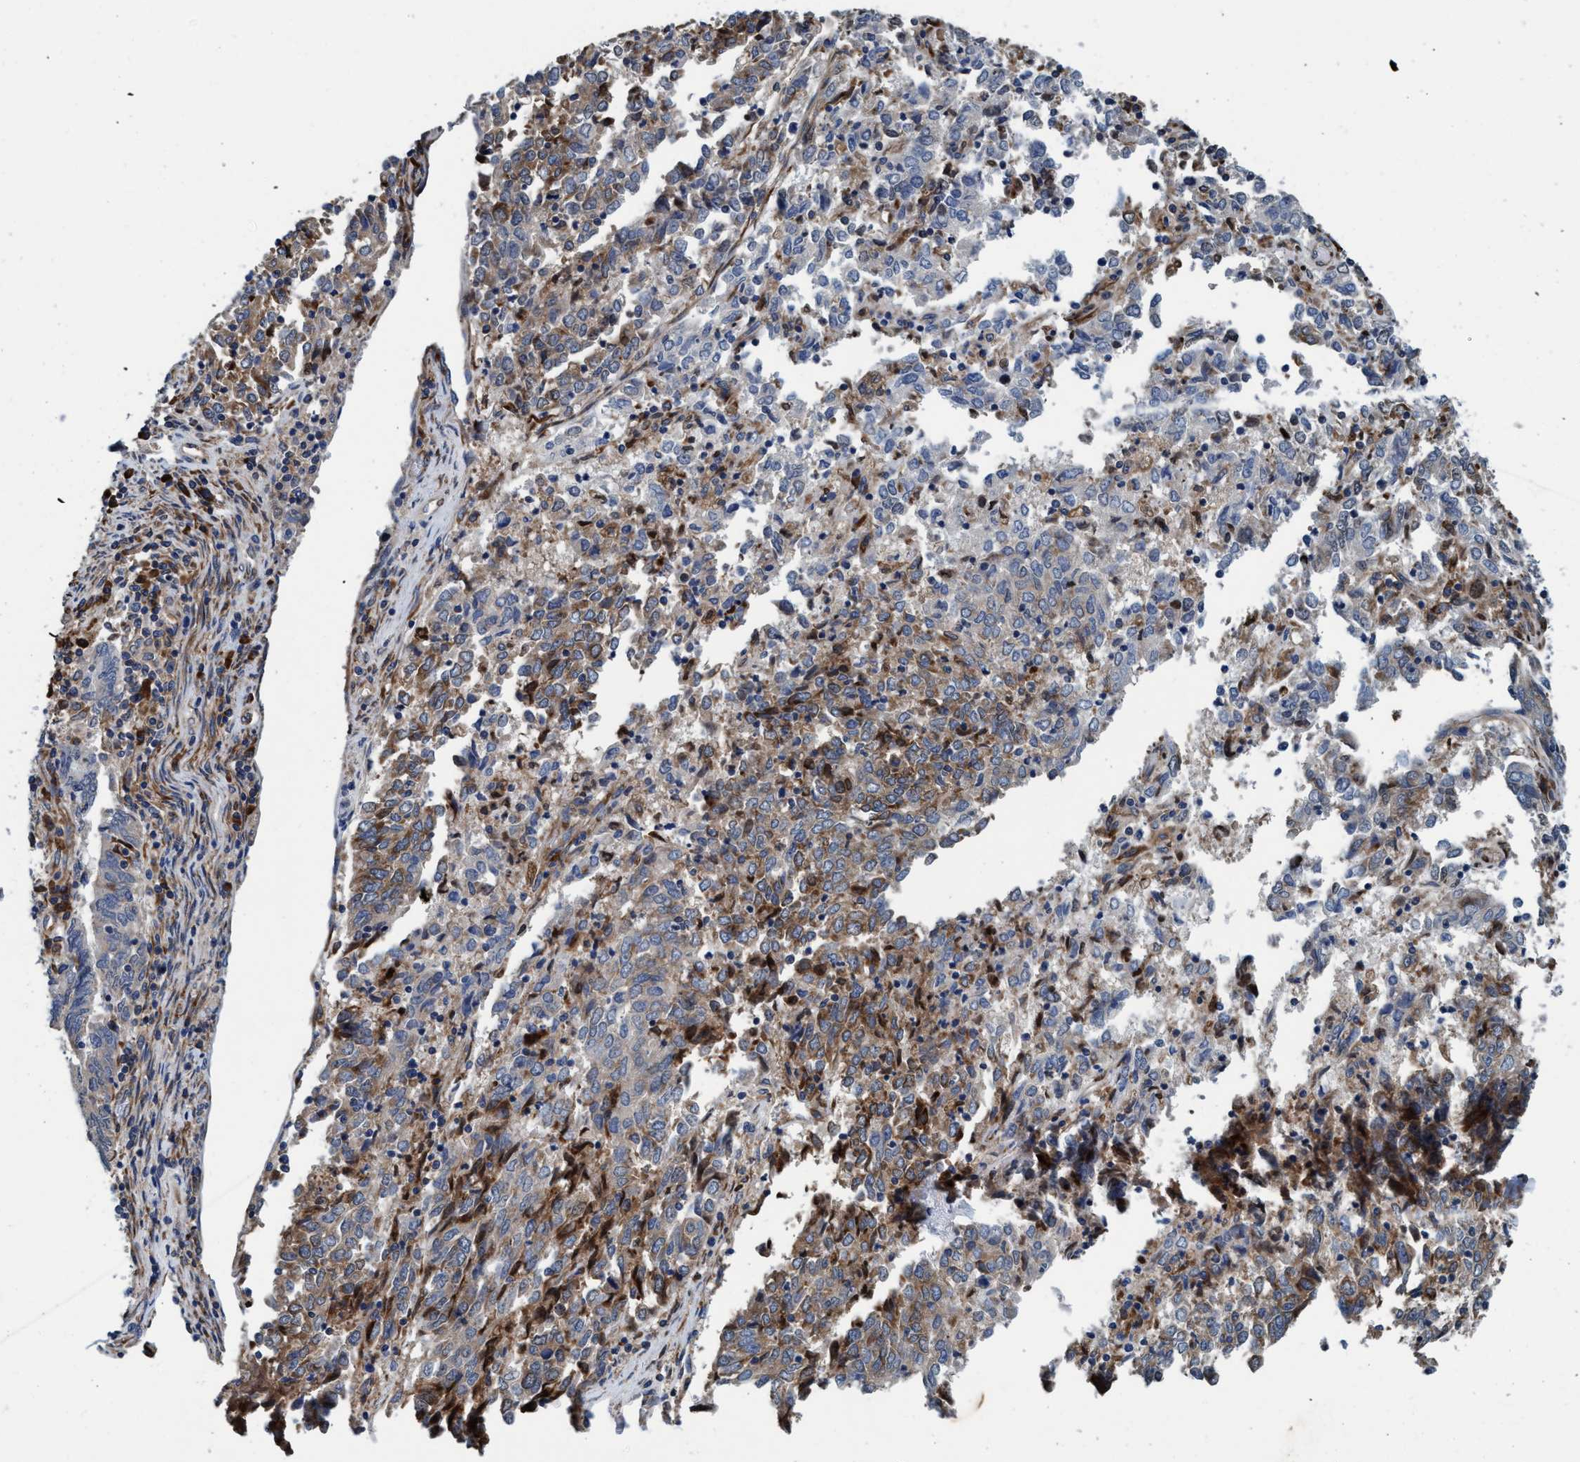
{"staining": {"intensity": "moderate", "quantity": "25%-75%", "location": "cytoplasmic/membranous"}, "tissue": "endometrial cancer", "cell_type": "Tumor cells", "image_type": "cancer", "snomed": [{"axis": "morphology", "description": "Adenocarcinoma, NOS"}, {"axis": "topography", "description": "Endometrium"}], "caption": "The immunohistochemical stain highlights moderate cytoplasmic/membranous positivity in tumor cells of adenocarcinoma (endometrial) tissue.", "gene": "ENDOG", "patient": {"sex": "female", "age": 80}}